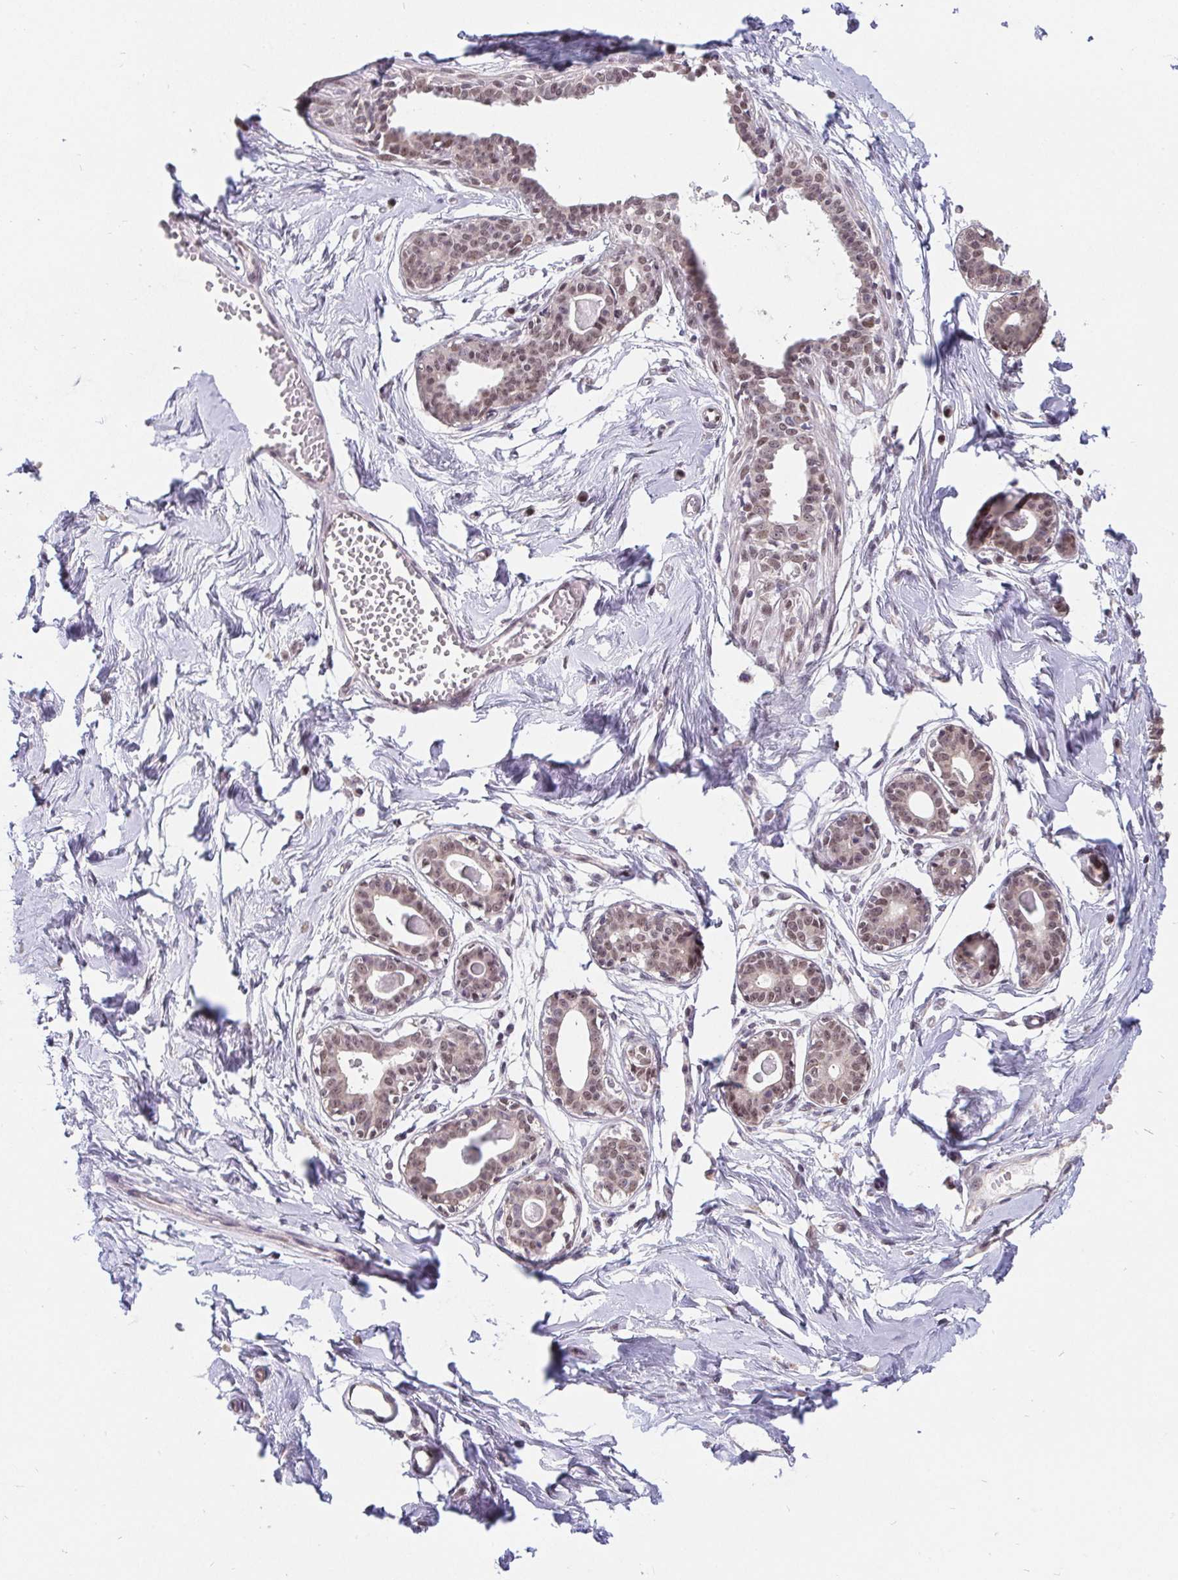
{"staining": {"intensity": "negative", "quantity": "none", "location": "none"}, "tissue": "breast", "cell_type": "Adipocytes", "image_type": "normal", "snomed": [{"axis": "morphology", "description": "Normal tissue, NOS"}, {"axis": "topography", "description": "Breast"}], "caption": "High magnification brightfield microscopy of benign breast stained with DAB (brown) and counterstained with hematoxylin (blue): adipocytes show no significant staining. Nuclei are stained in blue.", "gene": "POU2F1", "patient": {"sex": "female", "age": 45}}